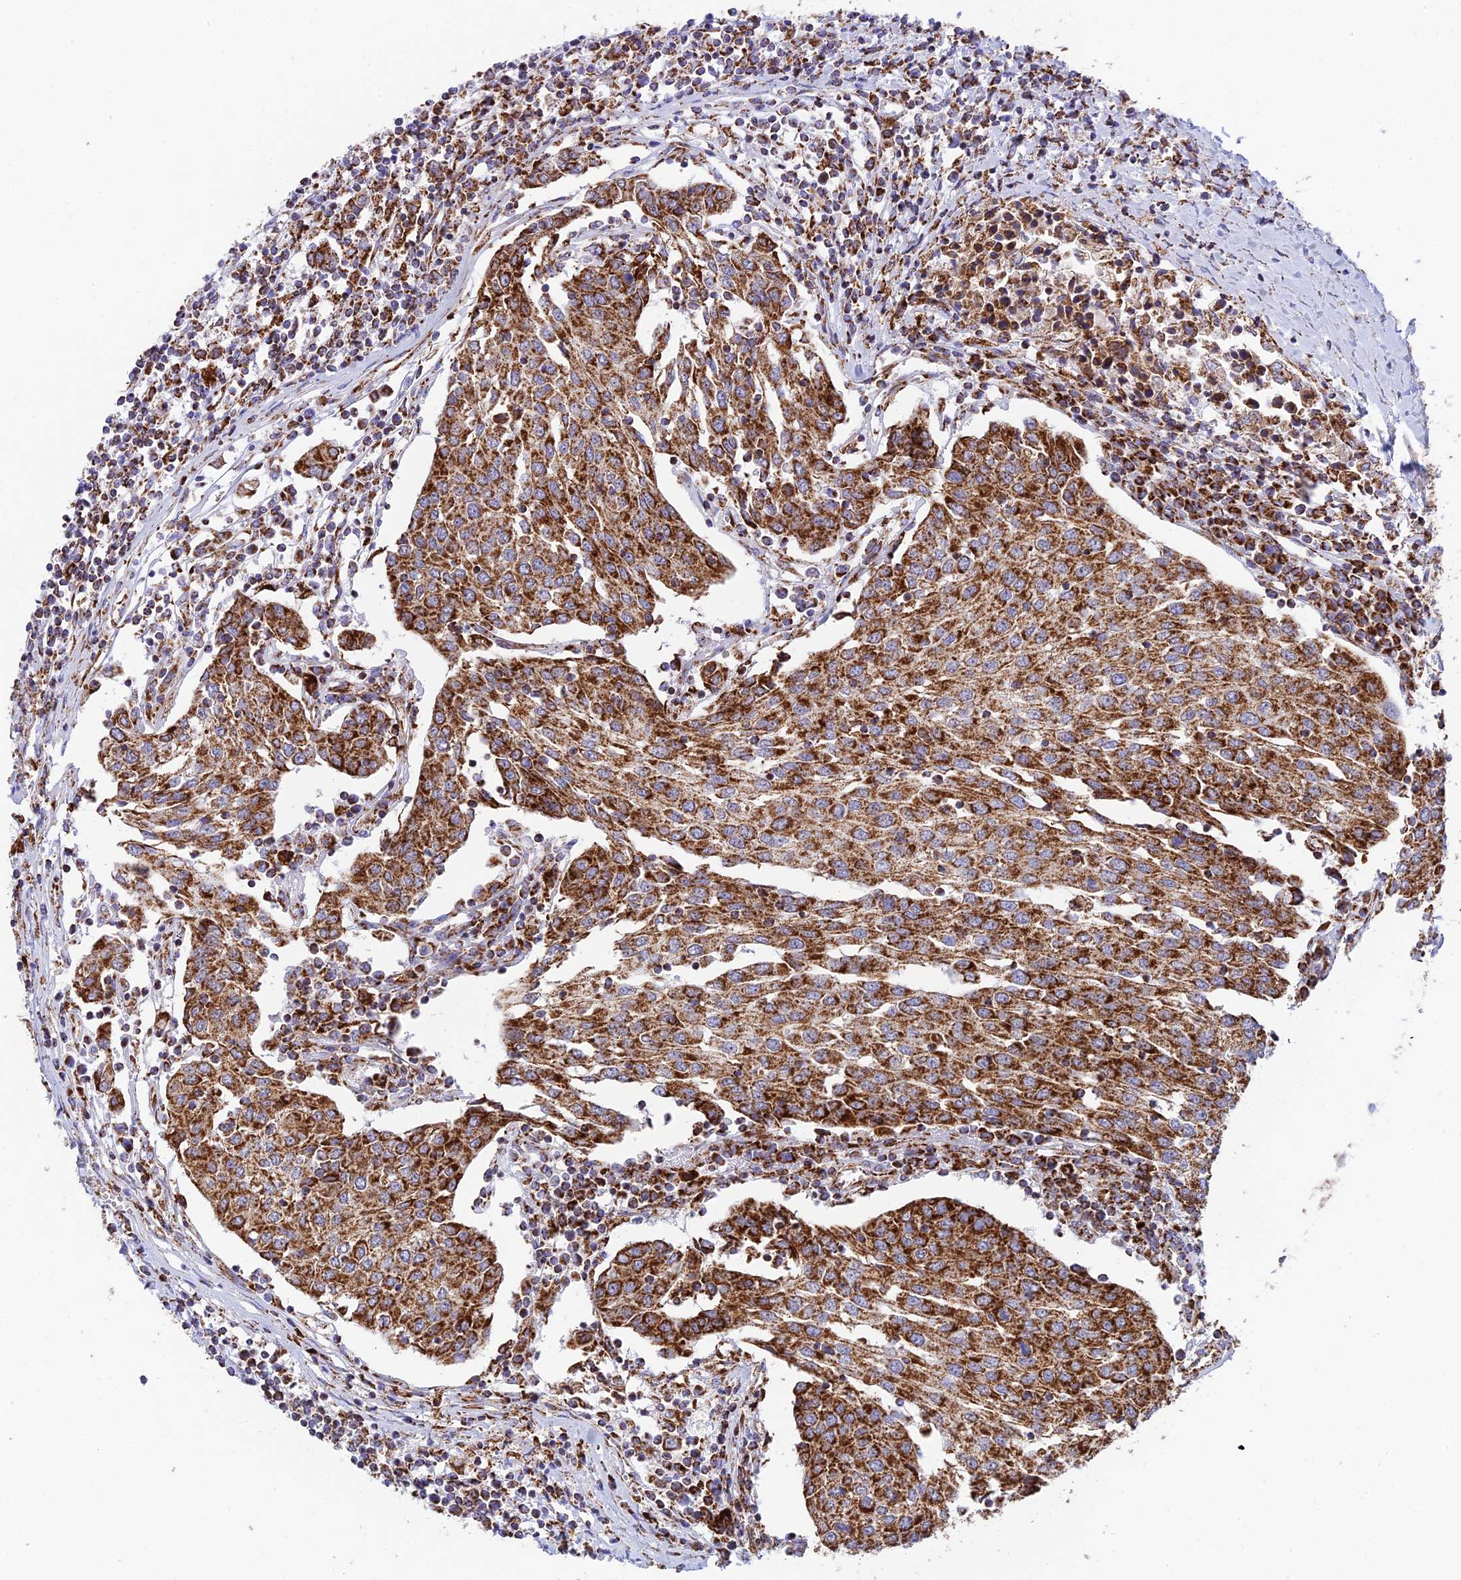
{"staining": {"intensity": "strong", "quantity": ">75%", "location": "cytoplasmic/membranous"}, "tissue": "urothelial cancer", "cell_type": "Tumor cells", "image_type": "cancer", "snomed": [{"axis": "morphology", "description": "Urothelial carcinoma, High grade"}, {"axis": "topography", "description": "Urinary bladder"}], "caption": "Urothelial cancer stained for a protein (brown) displays strong cytoplasmic/membranous positive expression in about >75% of tumor cells.", "gene": "CHCHD3", "patient": {"sex": "female", "age": 85}}